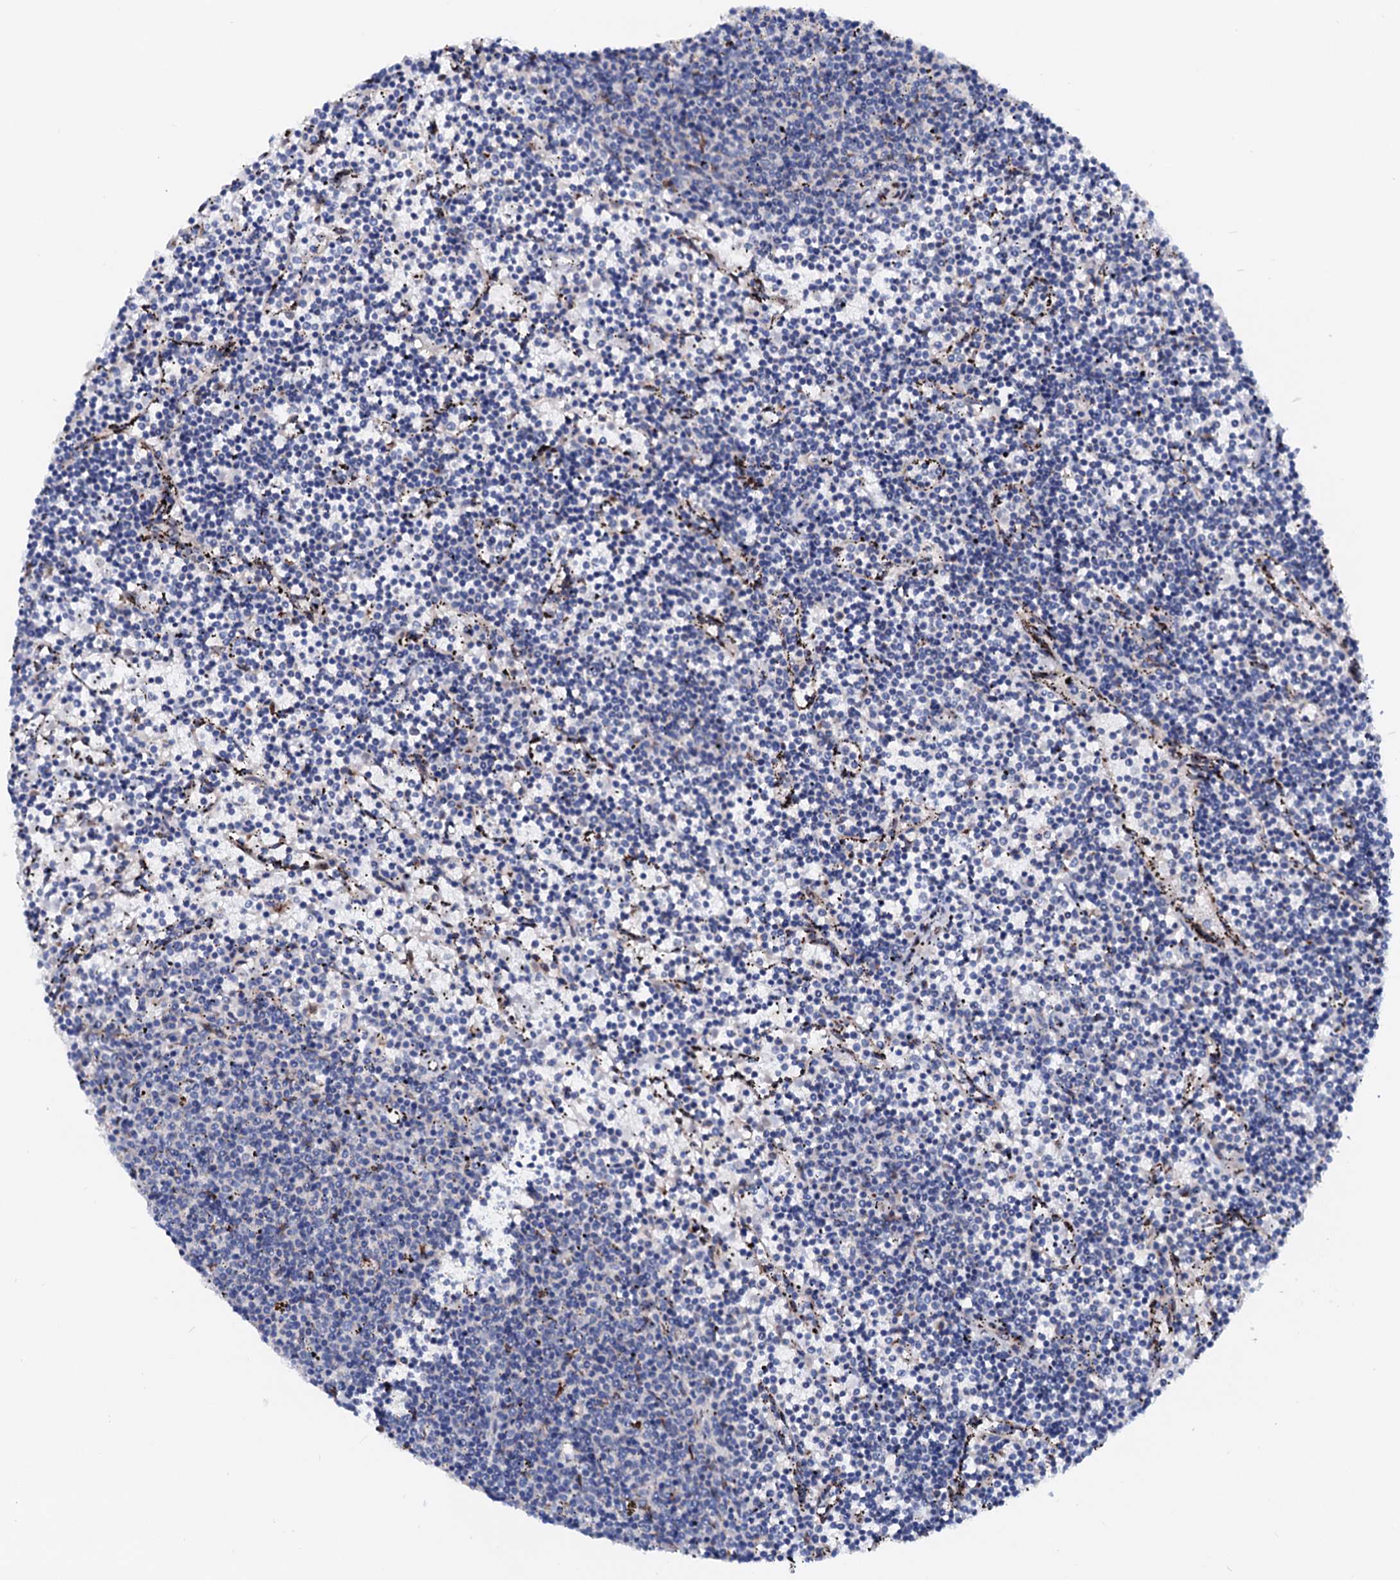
{"staining": {"intensity": "negative", "quantity": "none", "location": "none"}, "tissue": "lymphoma", "cell_type": "Tumor cells", "image_type": "cancer", "snomed": [{"axis": "morphology", "description": "Malignant lymphoma, non-Hodgkin's type, Low grade"}, {"axis": "topography", "description": "Spleen"}], "caption": "Immunohistochemistry (IHC) of low-grade malignant lymphoma, non-Hodgkin's type exhibits no positivity in tumor cells.", "gene": "TMCO3", "patient": {"sex": "female", "age": 50}}